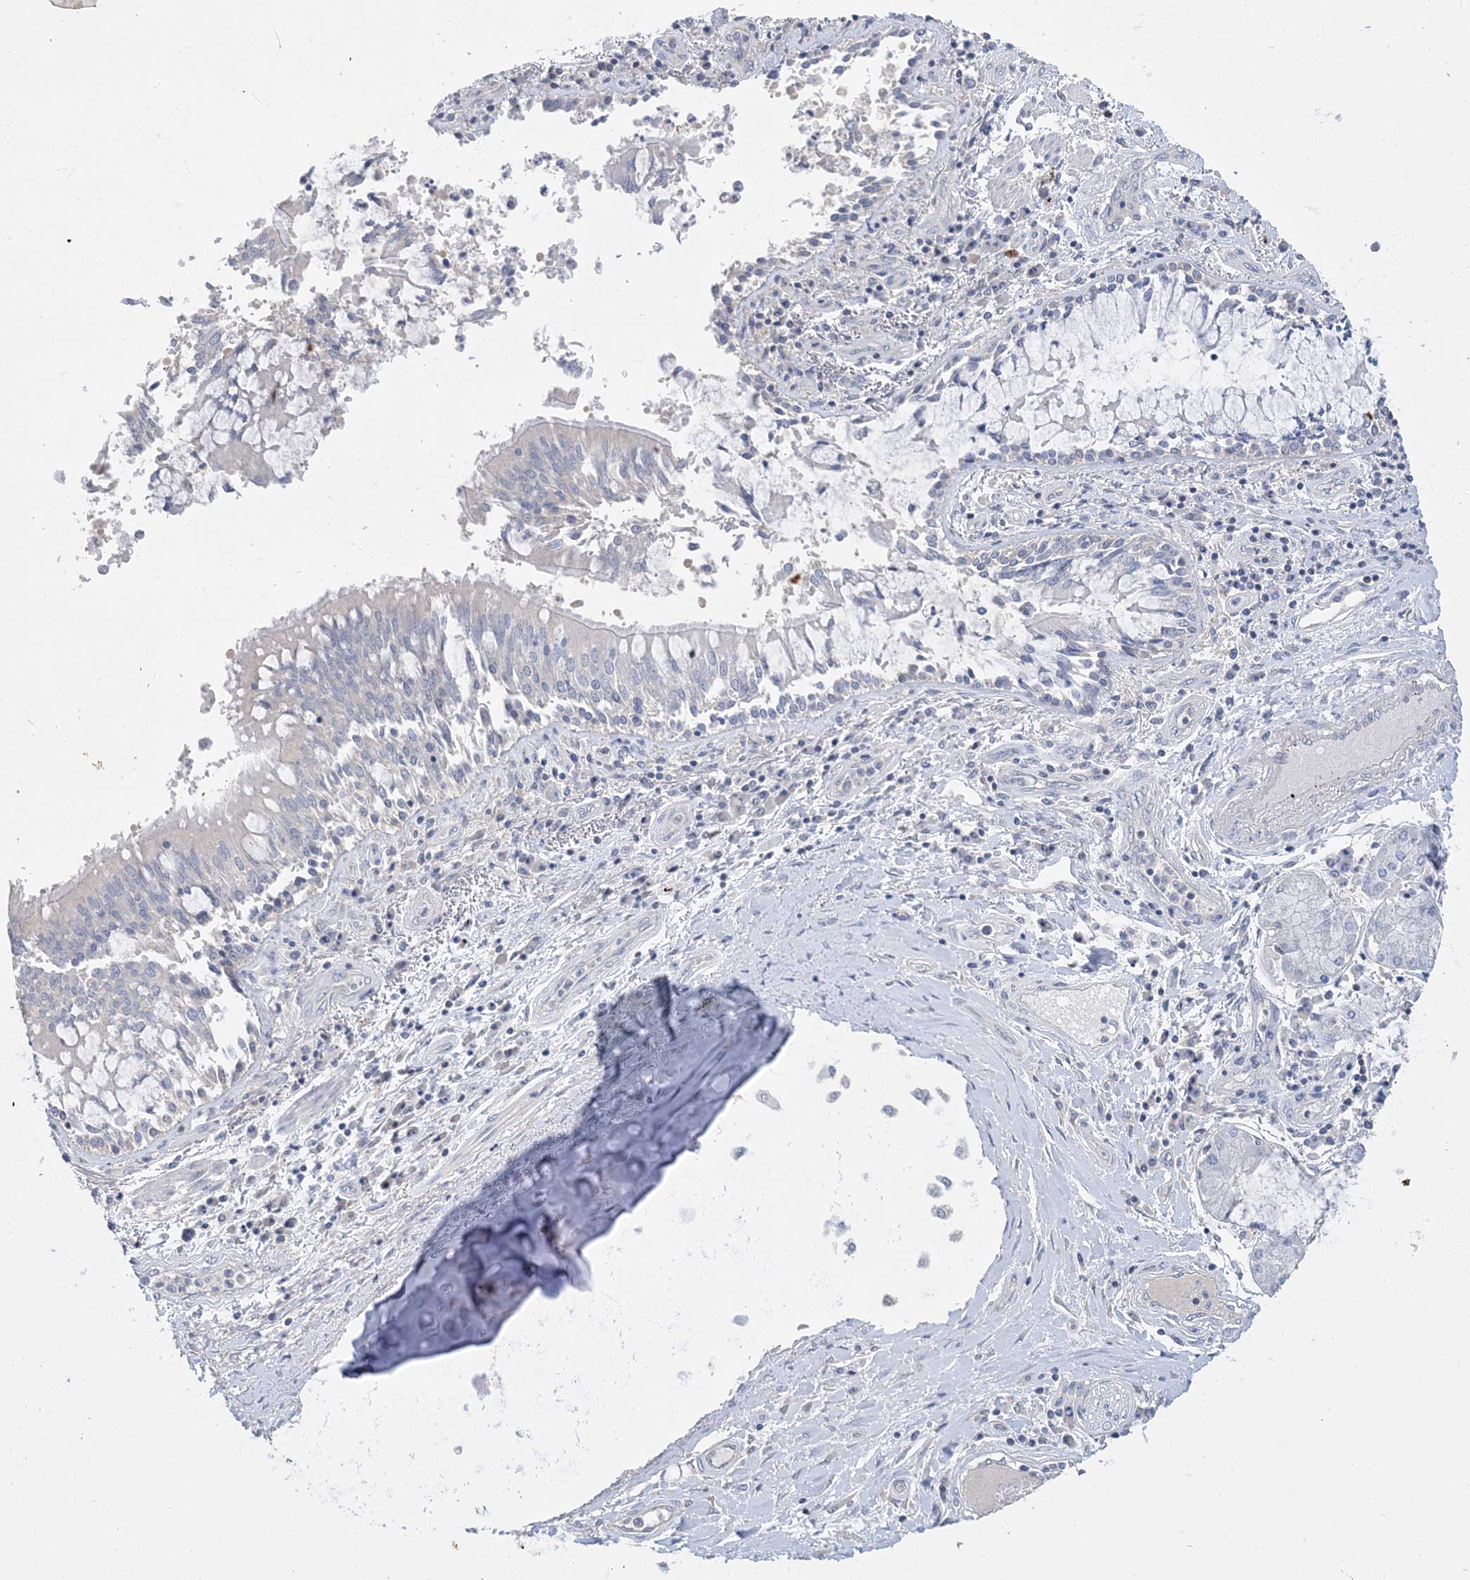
{"staining": {"intensity": "negative", "quantity": "none", "location": "none"}, "tissue": "adipose tissue", "cell_type": "Adipocytes", "image_type": "normal", "snomed": [{"axis": "morphology", "description": "Normal tissue, NOS"}, {"axis": "topography", "description": "Cartilage tissue"}, {"axis": "topography", "description": "Bronchus"}, {"axis": "topography", "description": "Lung"}, {"axis": "topography", "description": "Peripheral nerve tissue"}], "caption": "High magnification brightfield microscopy of normal adipose tissue stained with DAB (brown) and counterstained with hematoxylin (blue): adipocytes show no significant expression.", "gene": "KPRP", "patient": {"sex": "female", "age": 49}}